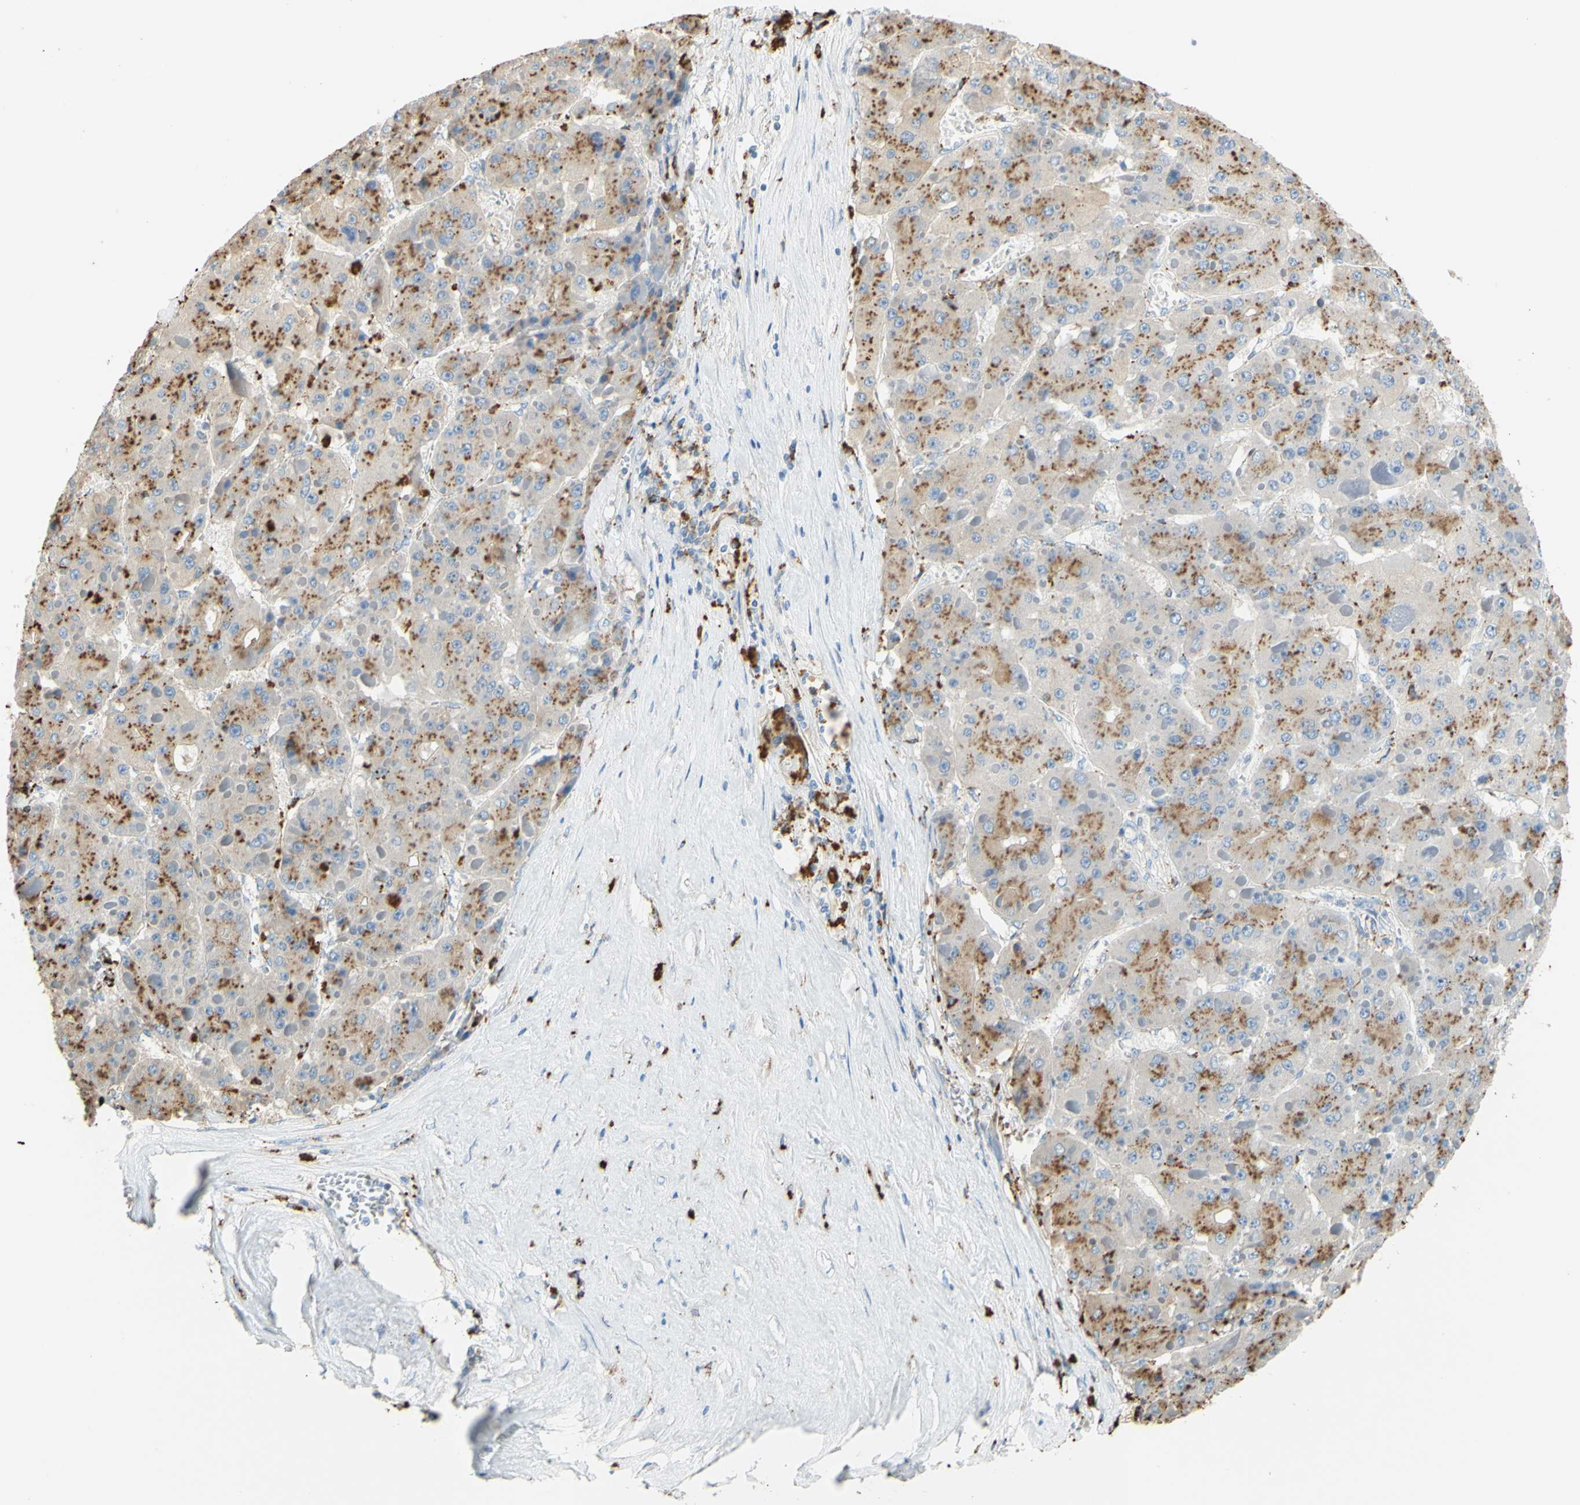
{"staining": {"intensity": "moderate", "quantity": ">75%", "location": "cytoplasmic/membranous"}, "tissue": "liver cancer", "cell_type": "Tumor cells", "image_type": "cancer", "snomed": [{"axis": "morphology", "description": "Carcinoma, Hepatocellular, NOS"}, {"axis": "topography", "description": "Liver"}], "caption": "Immunohistochemistry (IHC) of hepatocellular carcinoma (liver) shows medium levels of moderate cytoplasmic/membranous staining in about >75% of tumor cells. The staining was performed using DAB (3,3'-diaminobenzidine), with brown indicating positive protein expression. Nuclei are stained blue with hematoxylin.", "gene": "CTSD", "patient": {"sex": "female", "age": 73}}